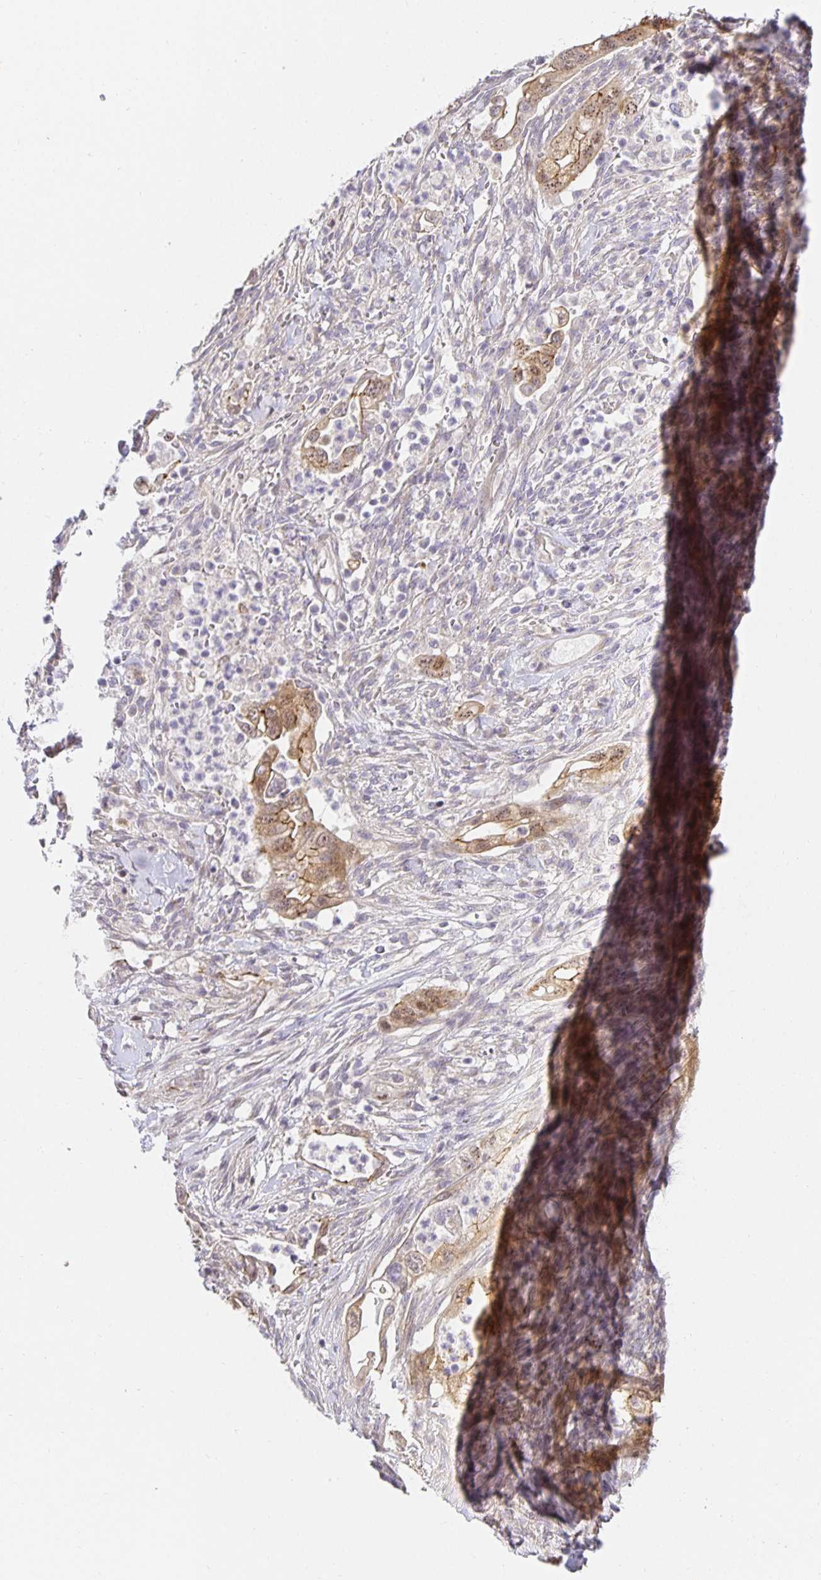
{"staining": {"intensity": "moderate", "quantity": ">75%", "location": "cytoplasmic/membranous"}, "tissue": "pancreatic cancer", "cell_type": "Tumor cells", "image_type": "cancer", "snomed": [{"axis": "morphology", "description": "Adenocarcinoma, NOS"}, {"axis": "topography", "description": "Pancreas"}], "caption": "Brown immunohistochemical staining in adenocarcinoma (pancreatic) displays moderate cytoplasmic/membranous staining in approximately >75% of tumor cells.", "gene": "TJP3", "patient": {"sex": "male", "age": 44}}